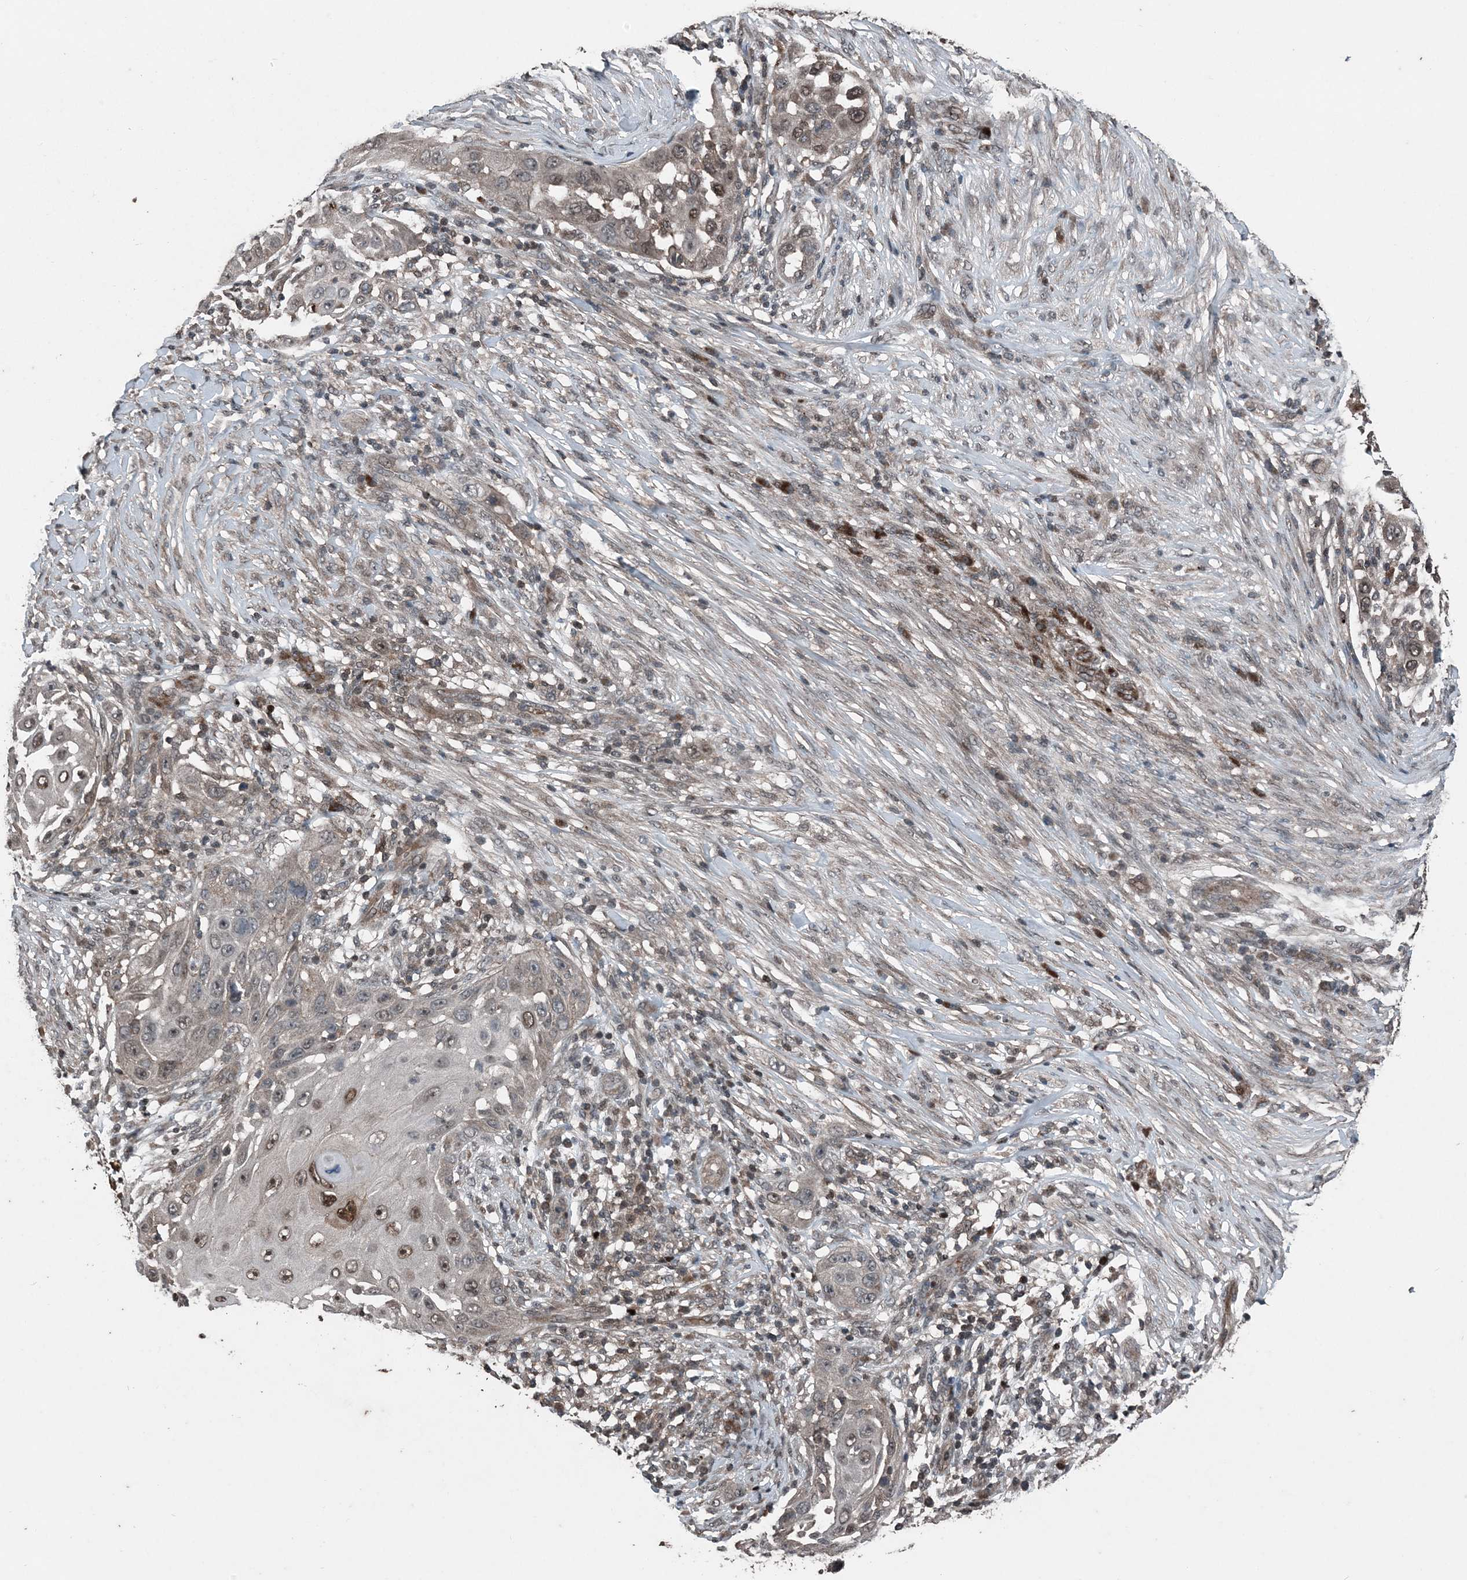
{"staining": {"intensity": "moderate", "quantity": "<25%", "location": "cytoplasmic/membranous,nuclear"}, "tissue": "skin cancer", "cell_type": "Tumor cells", "image_type": "cancer", "snomed": [{"axis": "morphology", "description": "Squamous cell carcinoma, NOS"}, {"axis": "topography", "description": "Skin"}], "caption": "Brown immunohistochemical staining in human skin cancer displays moderate cytoplasmic/membranous and nuclear expression in about <25% of tumor cells.", "gene": "CFL1", "patient": {"sex": "female", "age": 44}}